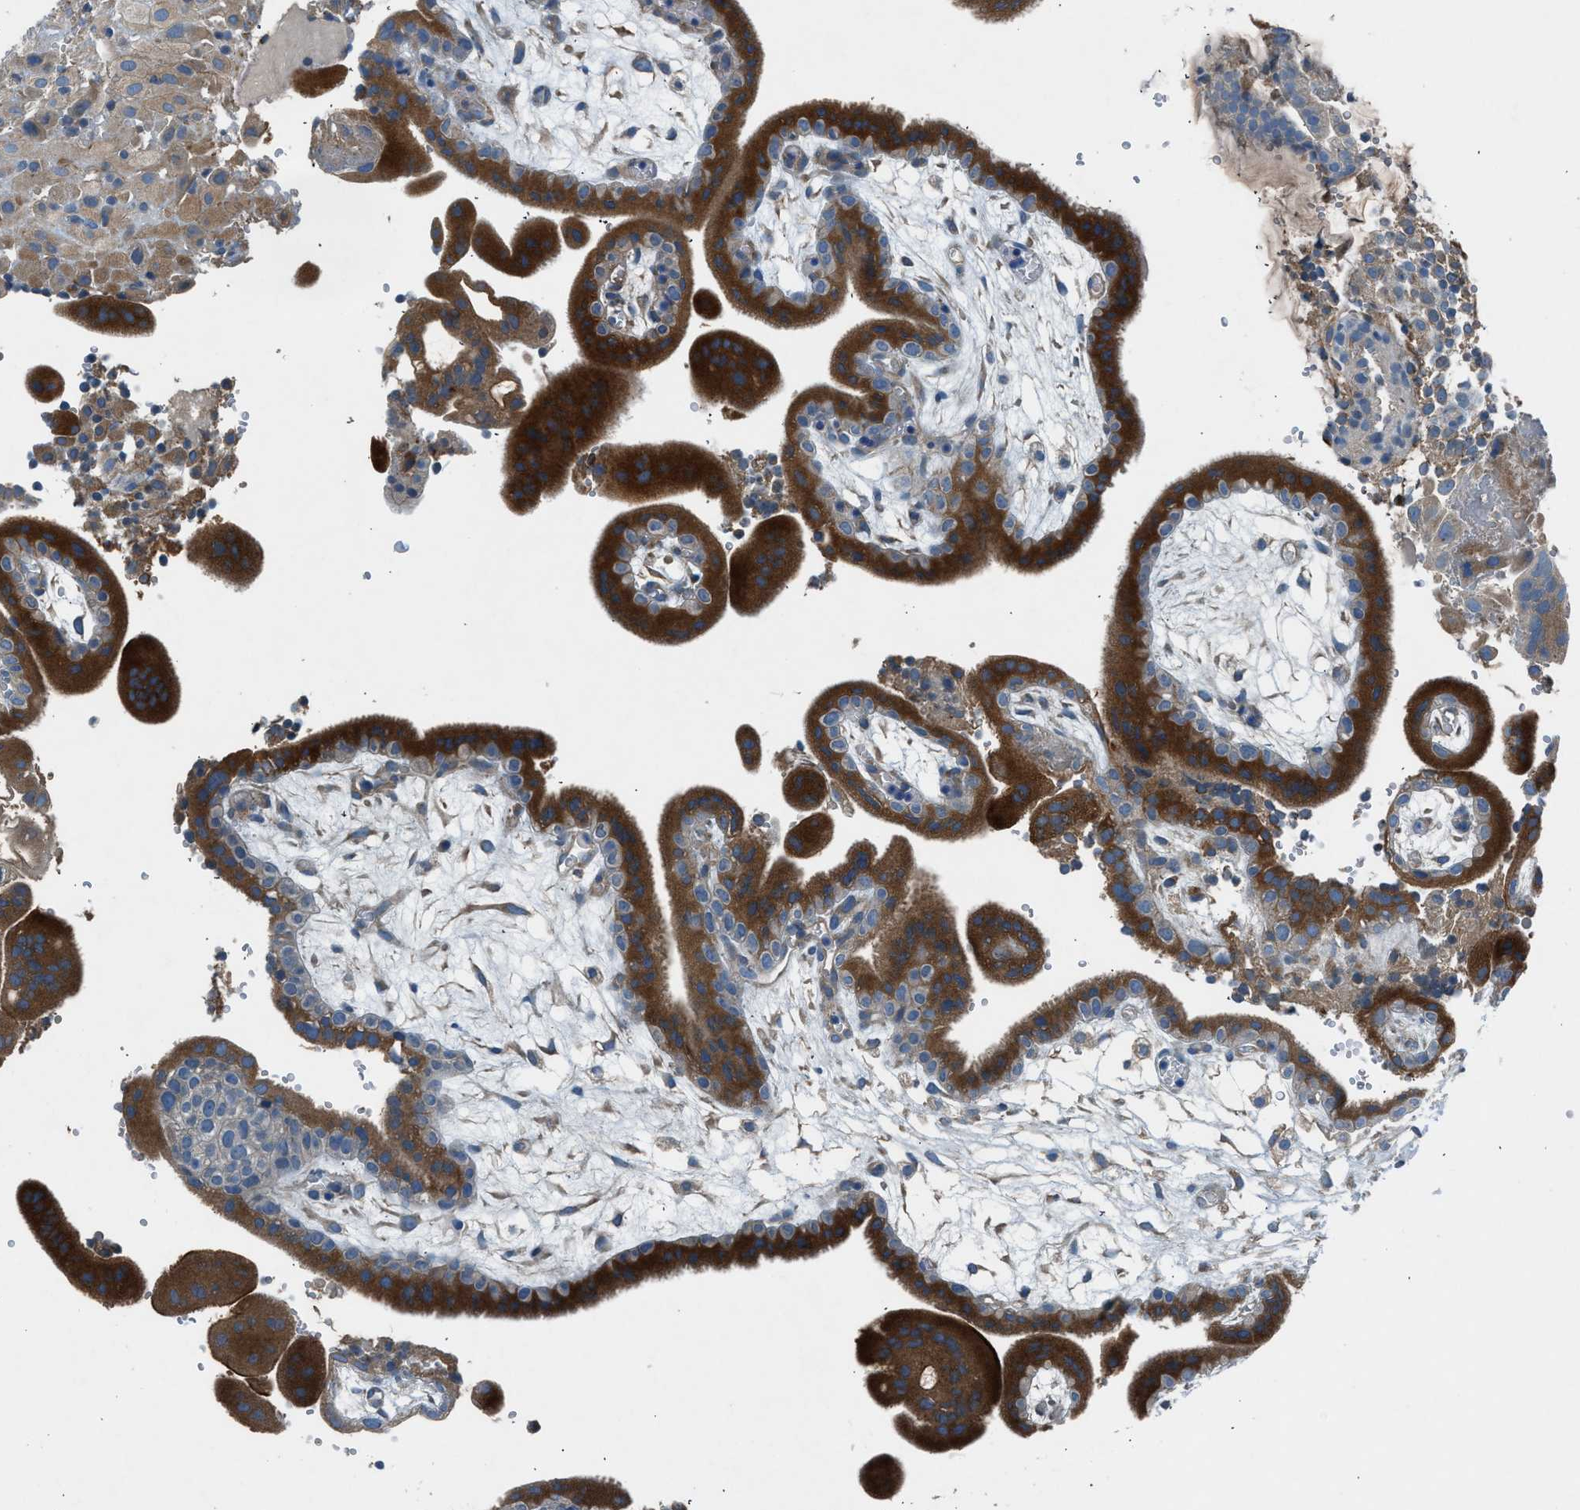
{"staining": {"intensity": "moderate", "quantity": ">75%", "location": "cytoplasmic/membranous"}, "tissue": "placenta", "cell_type": "Decidual cells", "image_type": "normal", "snomed": [{"axis": "morphology", "description": "Normal tissue, NOS"}, {"axis": "topography", "description": "Placenta"}], "caption": "Approximately >75% of decidual cells in normal human placenta reveal moderate cytoplasmic/membranous protein positivity as visualized by brown immunohistochemical staining.", "gene": "BMP1", "patient": {"sex": "female", "age": 18}}